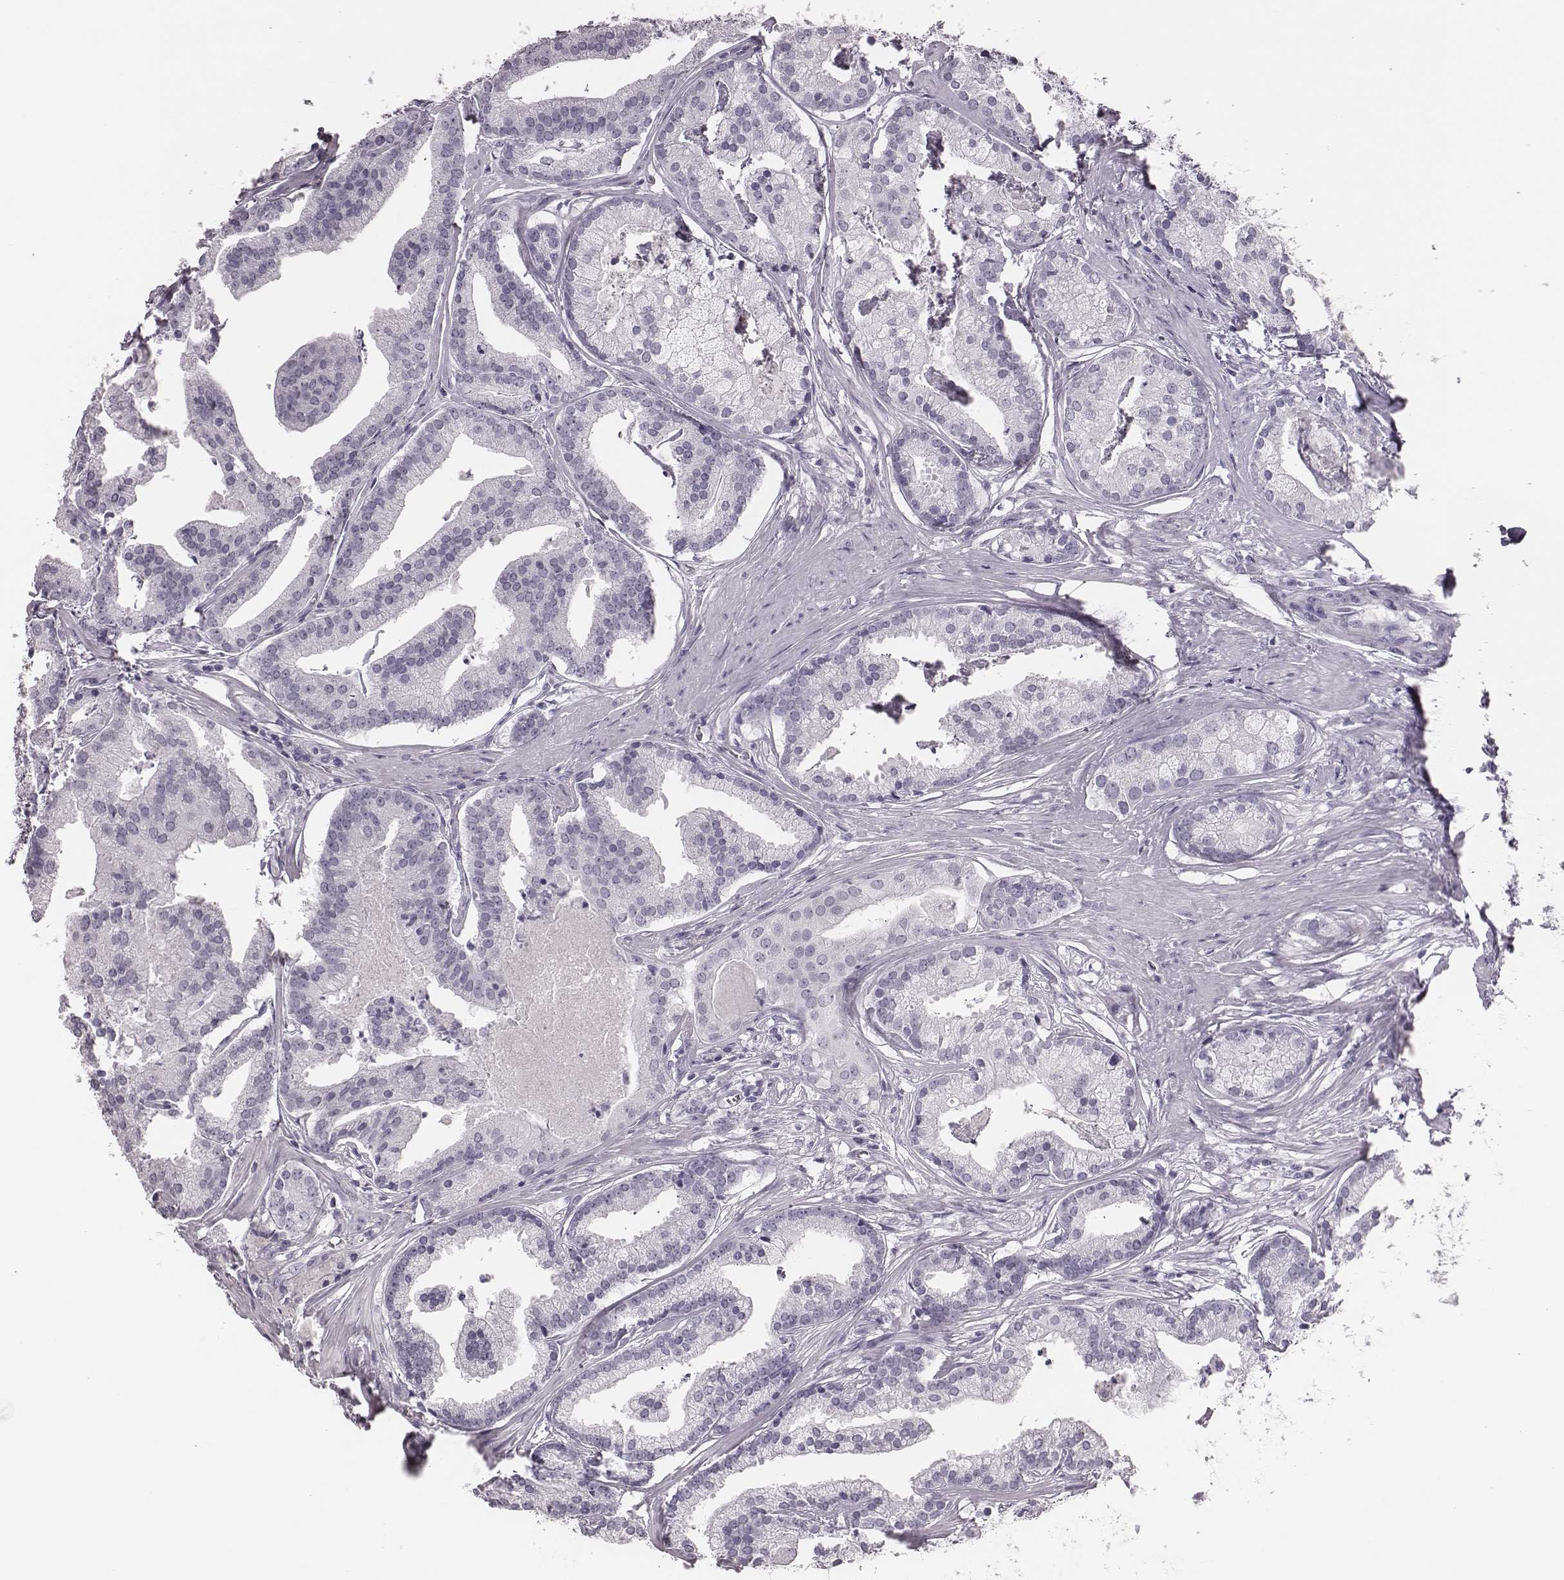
{"staining": {"intensity": "negative", "quantity": "none", "location": "none"}, "tissue": "prostate cancer", "cell_type": "Tumor cells", "image_type": "cancer", "snomed": [{"axis": "morphology", "description": "Adenocarcinoma, NOS"}, {"axis": "topography", "description": "Prostate and seminal vesicle, NOS"}, {"axis": "topography", "description": "Prostate"}], "caption": "High power microscopy histopathology image of an immunohistochemistry (IHC) histopathology image of prostate cancer, revealing no significant expression in tumor cells.", "gene": "H1-6", "patient": {"sex": "male", "age": 44}}